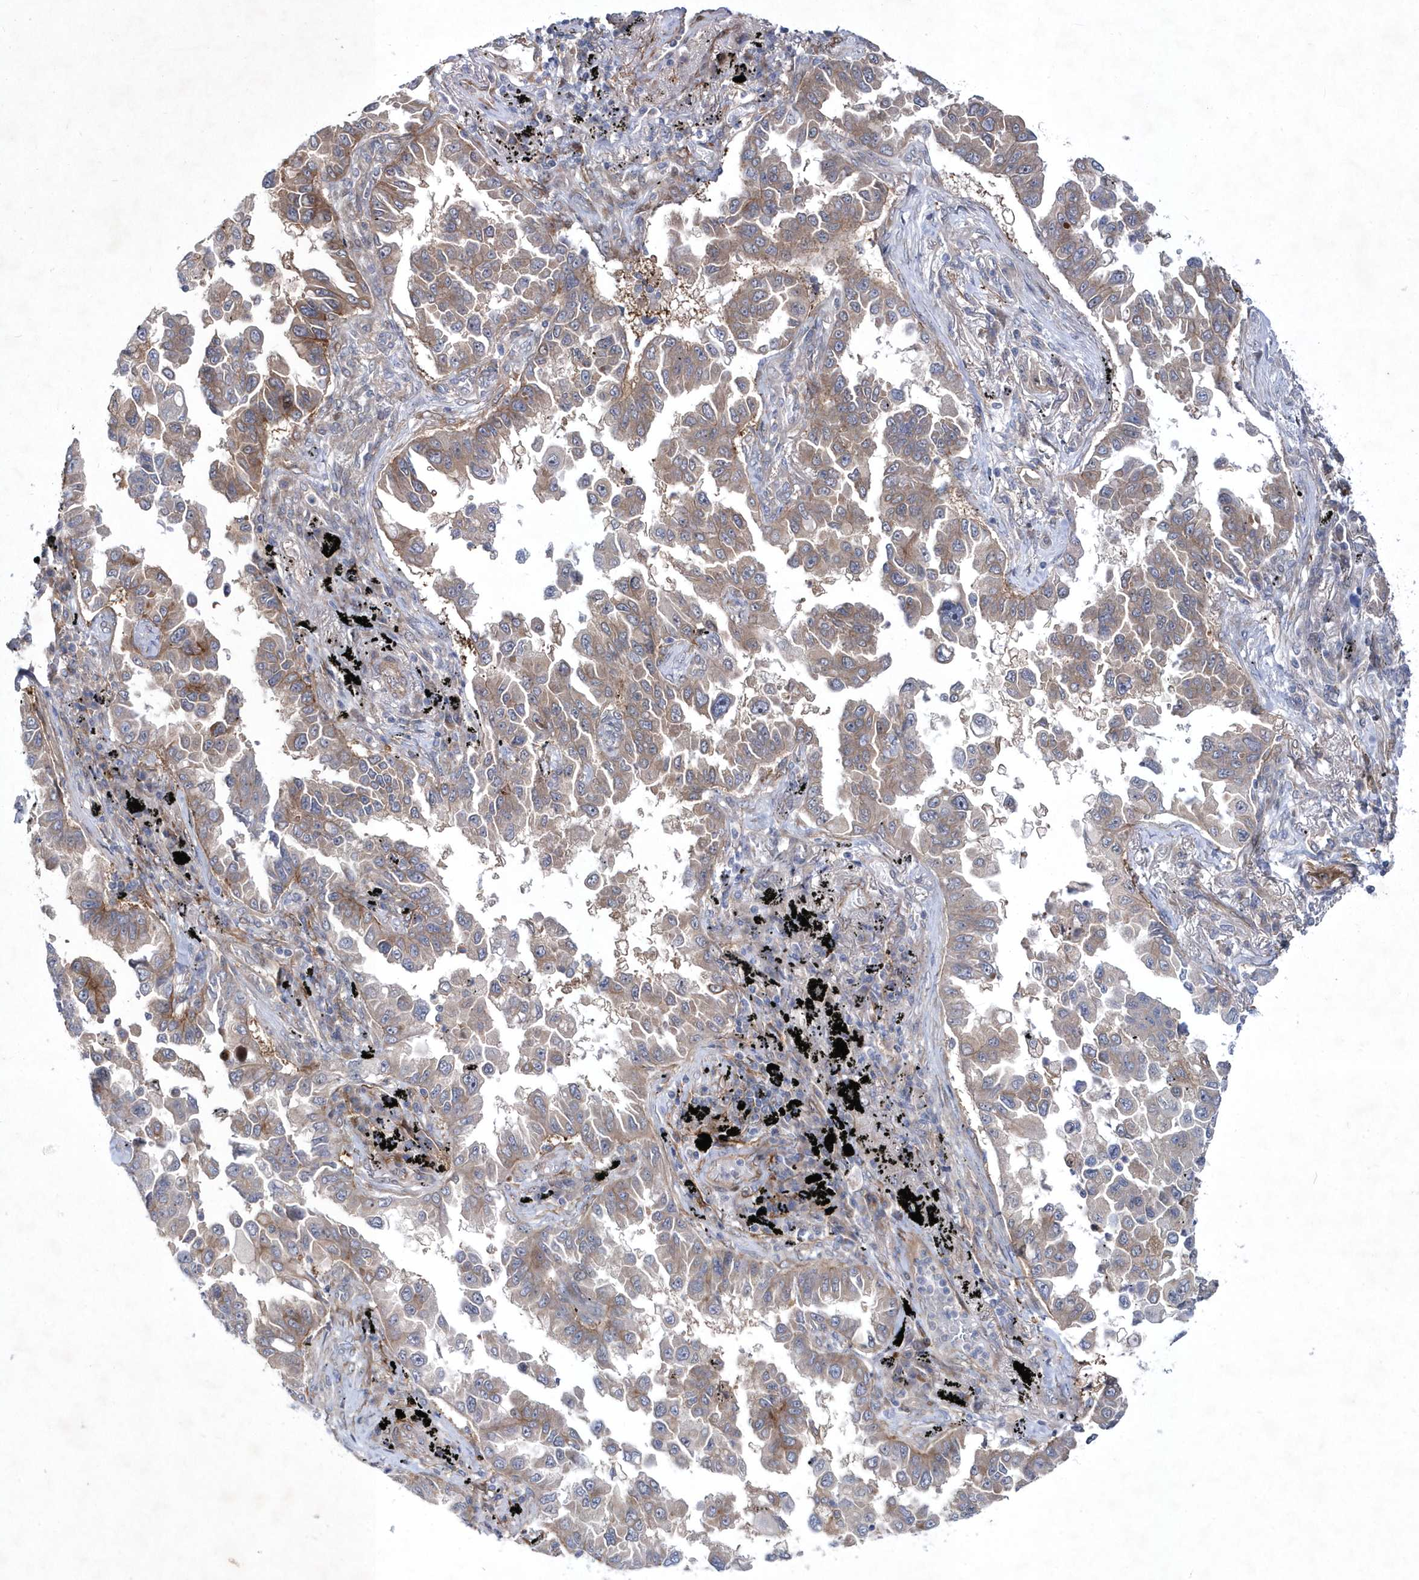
{"staining": {"intensity": "weak", "quantity": ">75%", "location": "cytoplasmic/membranous"}, "tissue": "lung cancer", "cell_type": "Tumor cells", "image_type": "cancer", "snomed": [{"axis": "morphology", "description": "Adenocarcinoma, NOS"}, {"axis": "topography", "description": "Lung"}], "caption": "Human lung cancer (adenocarcinoma) stained for a protein (brown) reveals weak cytoplasmic/membranous positive positivity in about >75% of tumor cells.", "gene": "DSPP", "patient": {"sex": "female", "age": 67}}